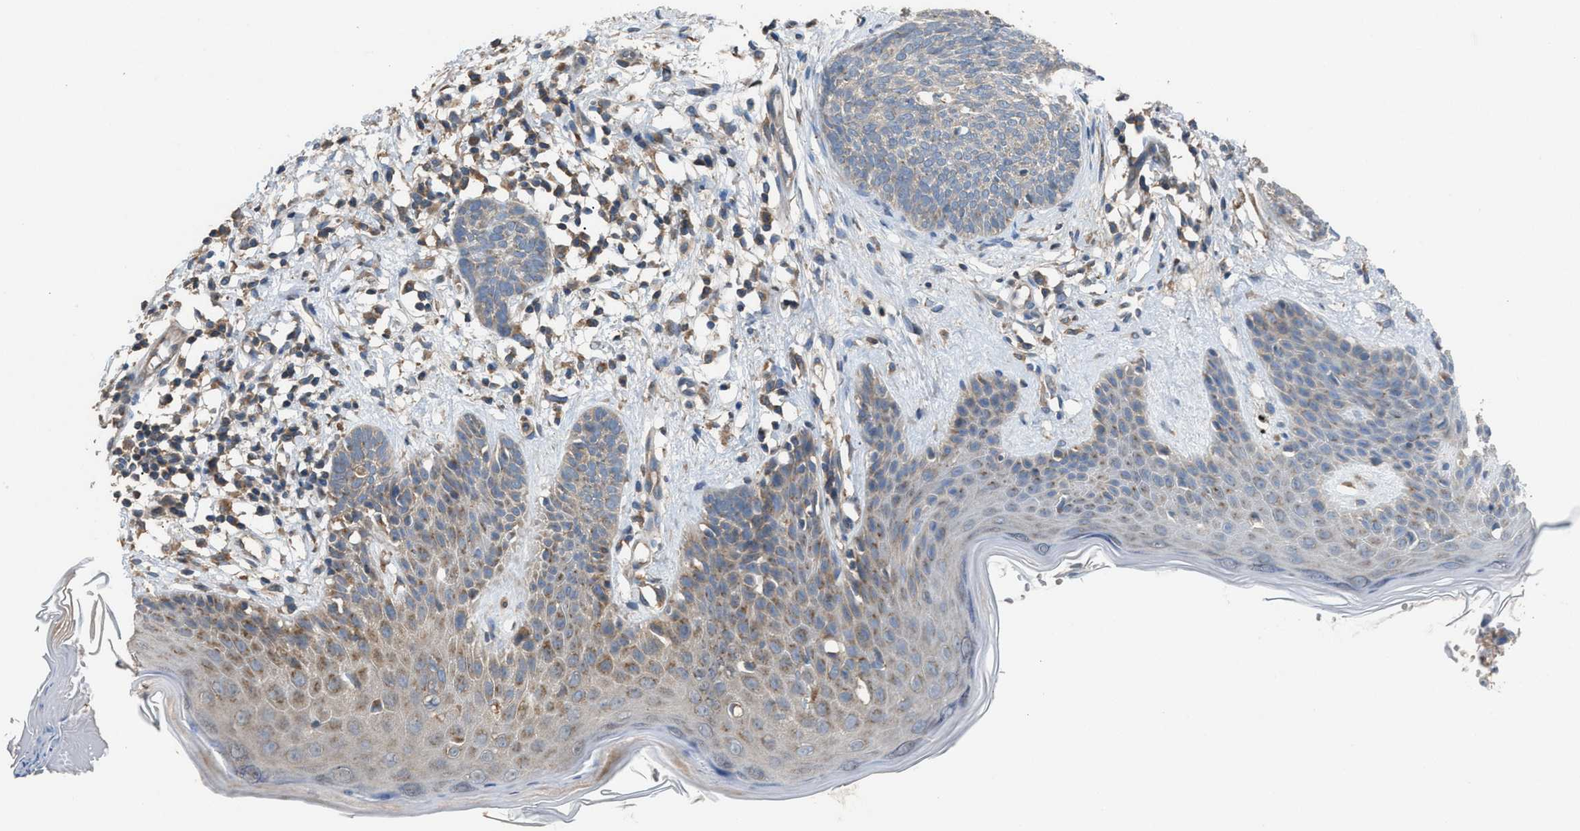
{"staining": {"intensity": "weak", "quantity": "<25%", "location": "cytoplasmic/membranous"}, "tissue": "skin cancer", "cell_type": "Tumor cells", "image_type": "cancer", "snomed": [{"axis": "morphology", "description": "Basal cell carcinoma"}, {"axis": "topography", "description": "Skin"}], "caption": "There is no significant positivity in tumor cells of skin basal cell carcinoma.", "gene": "TPK1", "patient": {"sex": "female", "age": 59}}